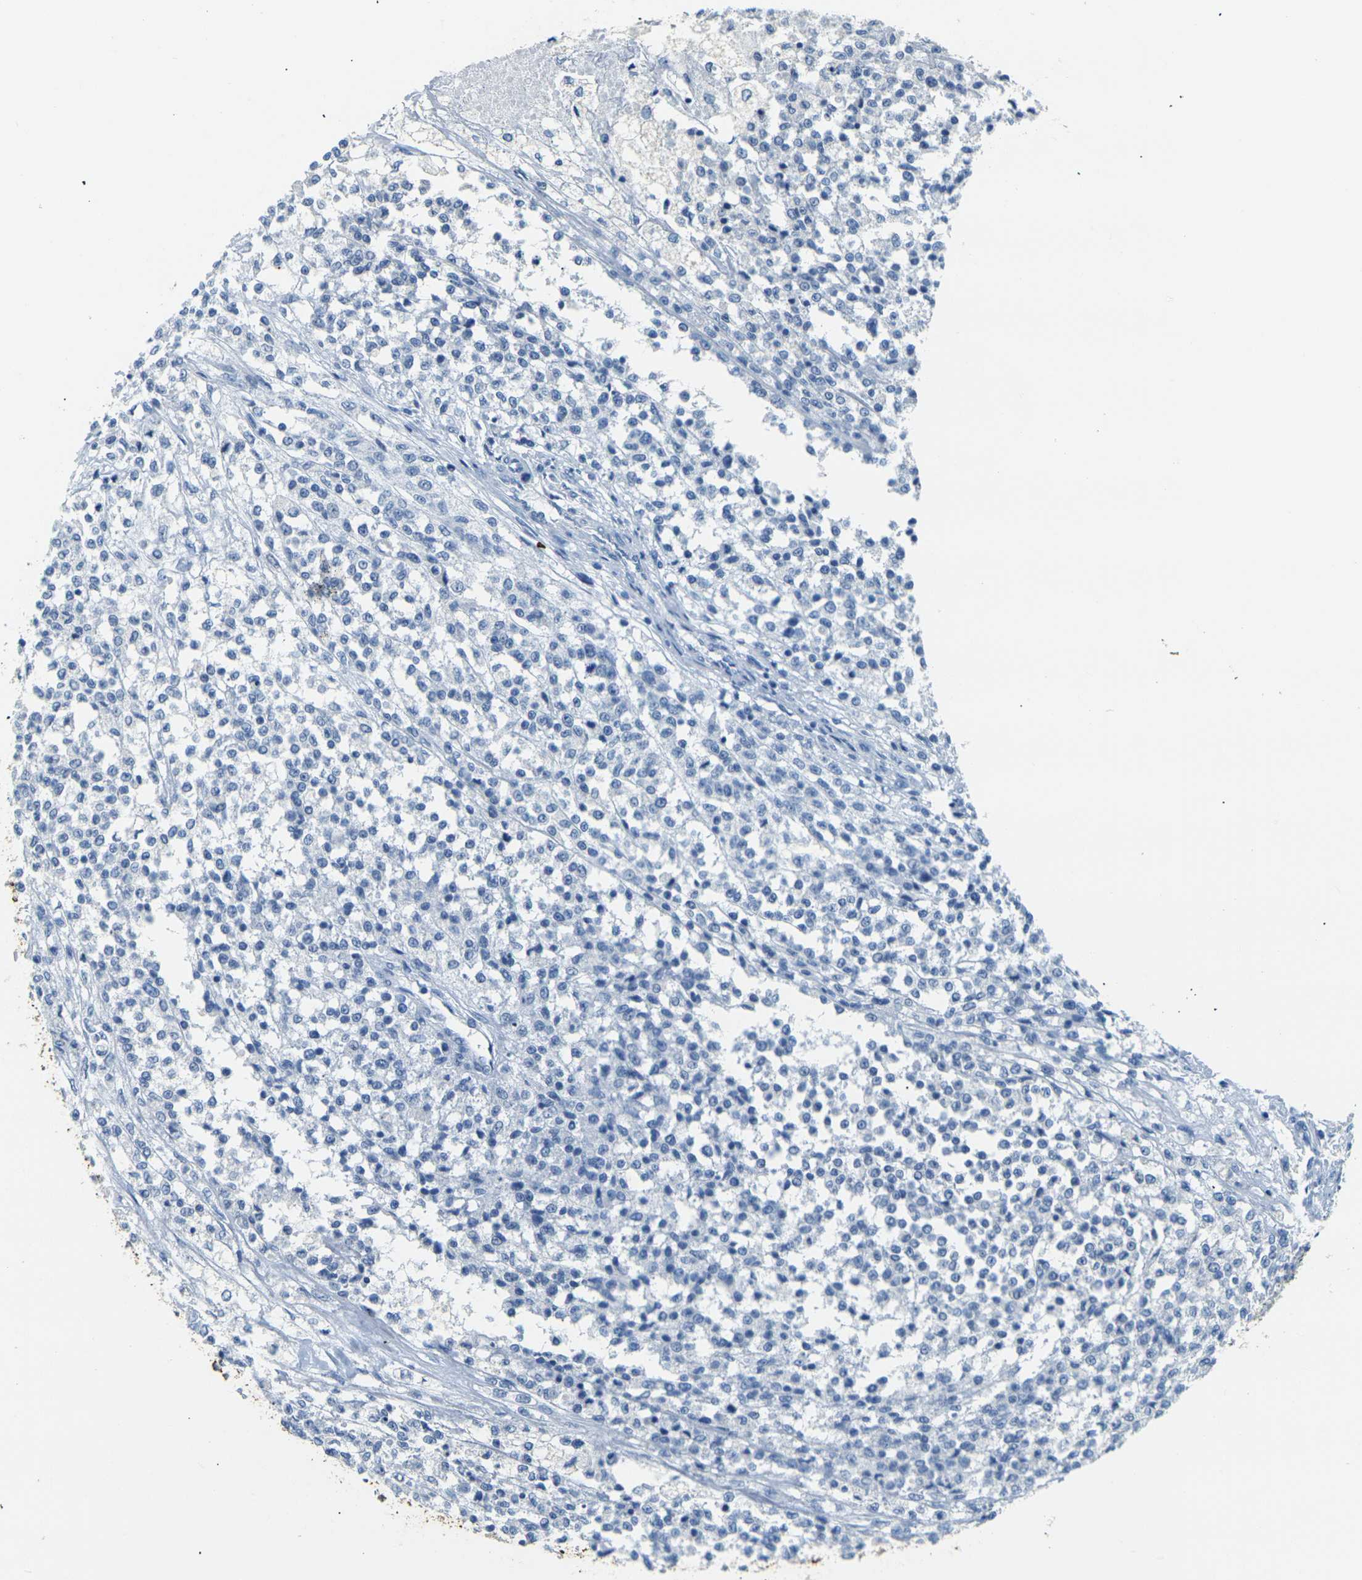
{"staining": {"intensity": "negative", "quantity": "none", "location": "none"}, "tissue": "testis cancer", "cell_type": "Tumor cells", "image_type": "cancer", "snomed": [{"axis": "morphology", "description": "Seminoma, NOS"}, {"axis": "topography", "description": "Testis"}], "caption": "This is an immunohistochemistry (IHC) micrograph of human testis cancer (seminoma). There is no expression in tumor cells.", "gene": "CLDN7", "patient": {"sex": "male", "age": 59}}